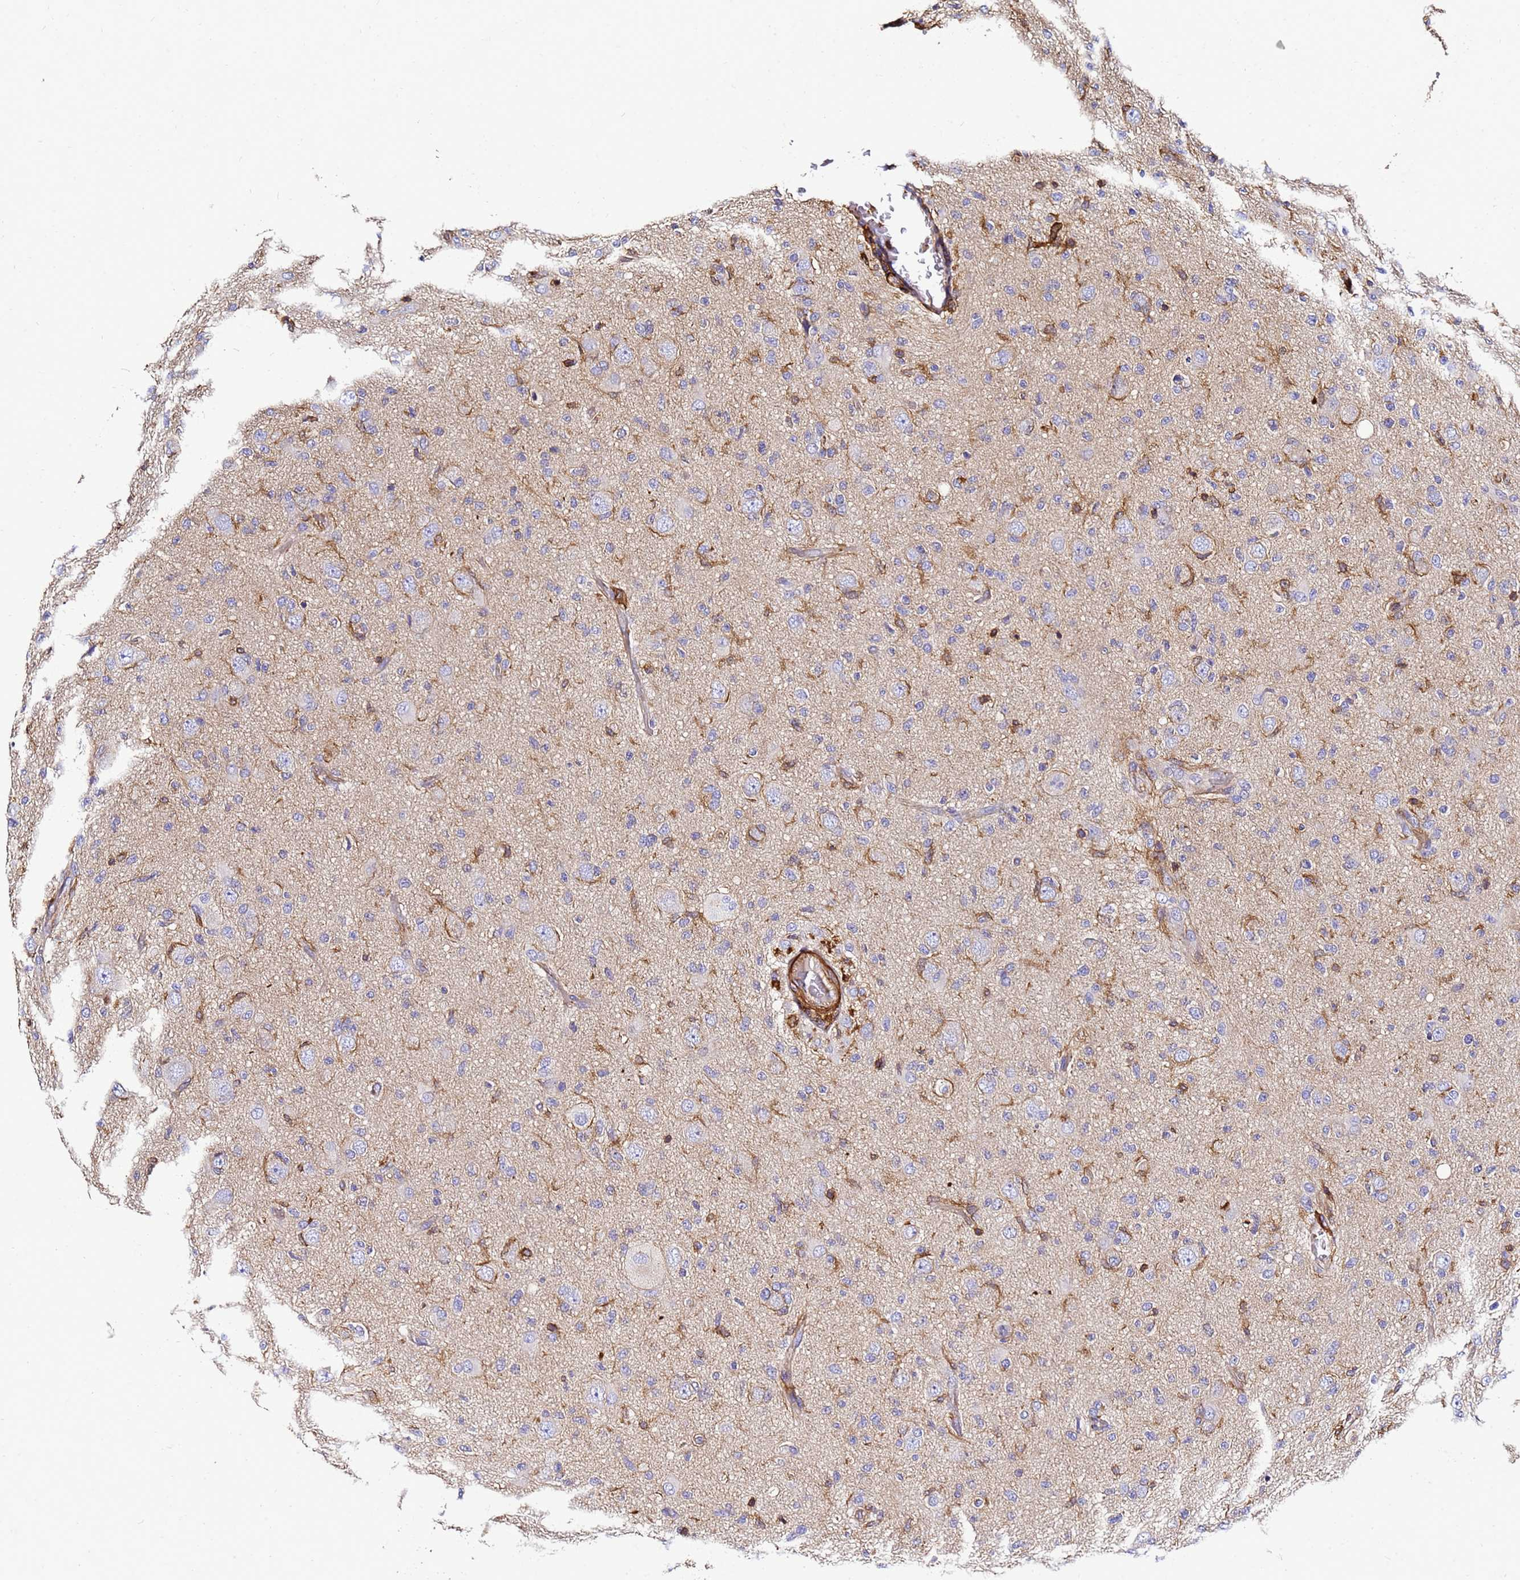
{"staining": {"intensity": "negative", "quantity": "none", "location": "none"}, "tissue": "glioma", "cell_type": "Tumor cells", "image_type": "cancer", "snomed": [{"axis": "morphology", "description": "Glioma, malignant, High grade"}, {"axis": "topography", "description": "Brain"}], "caption": "The micrograph demonstrates no significant positivity in tumor cells of glioma.", "gene": "ACTB", "patient": {"sex": "female", "age": 57}}